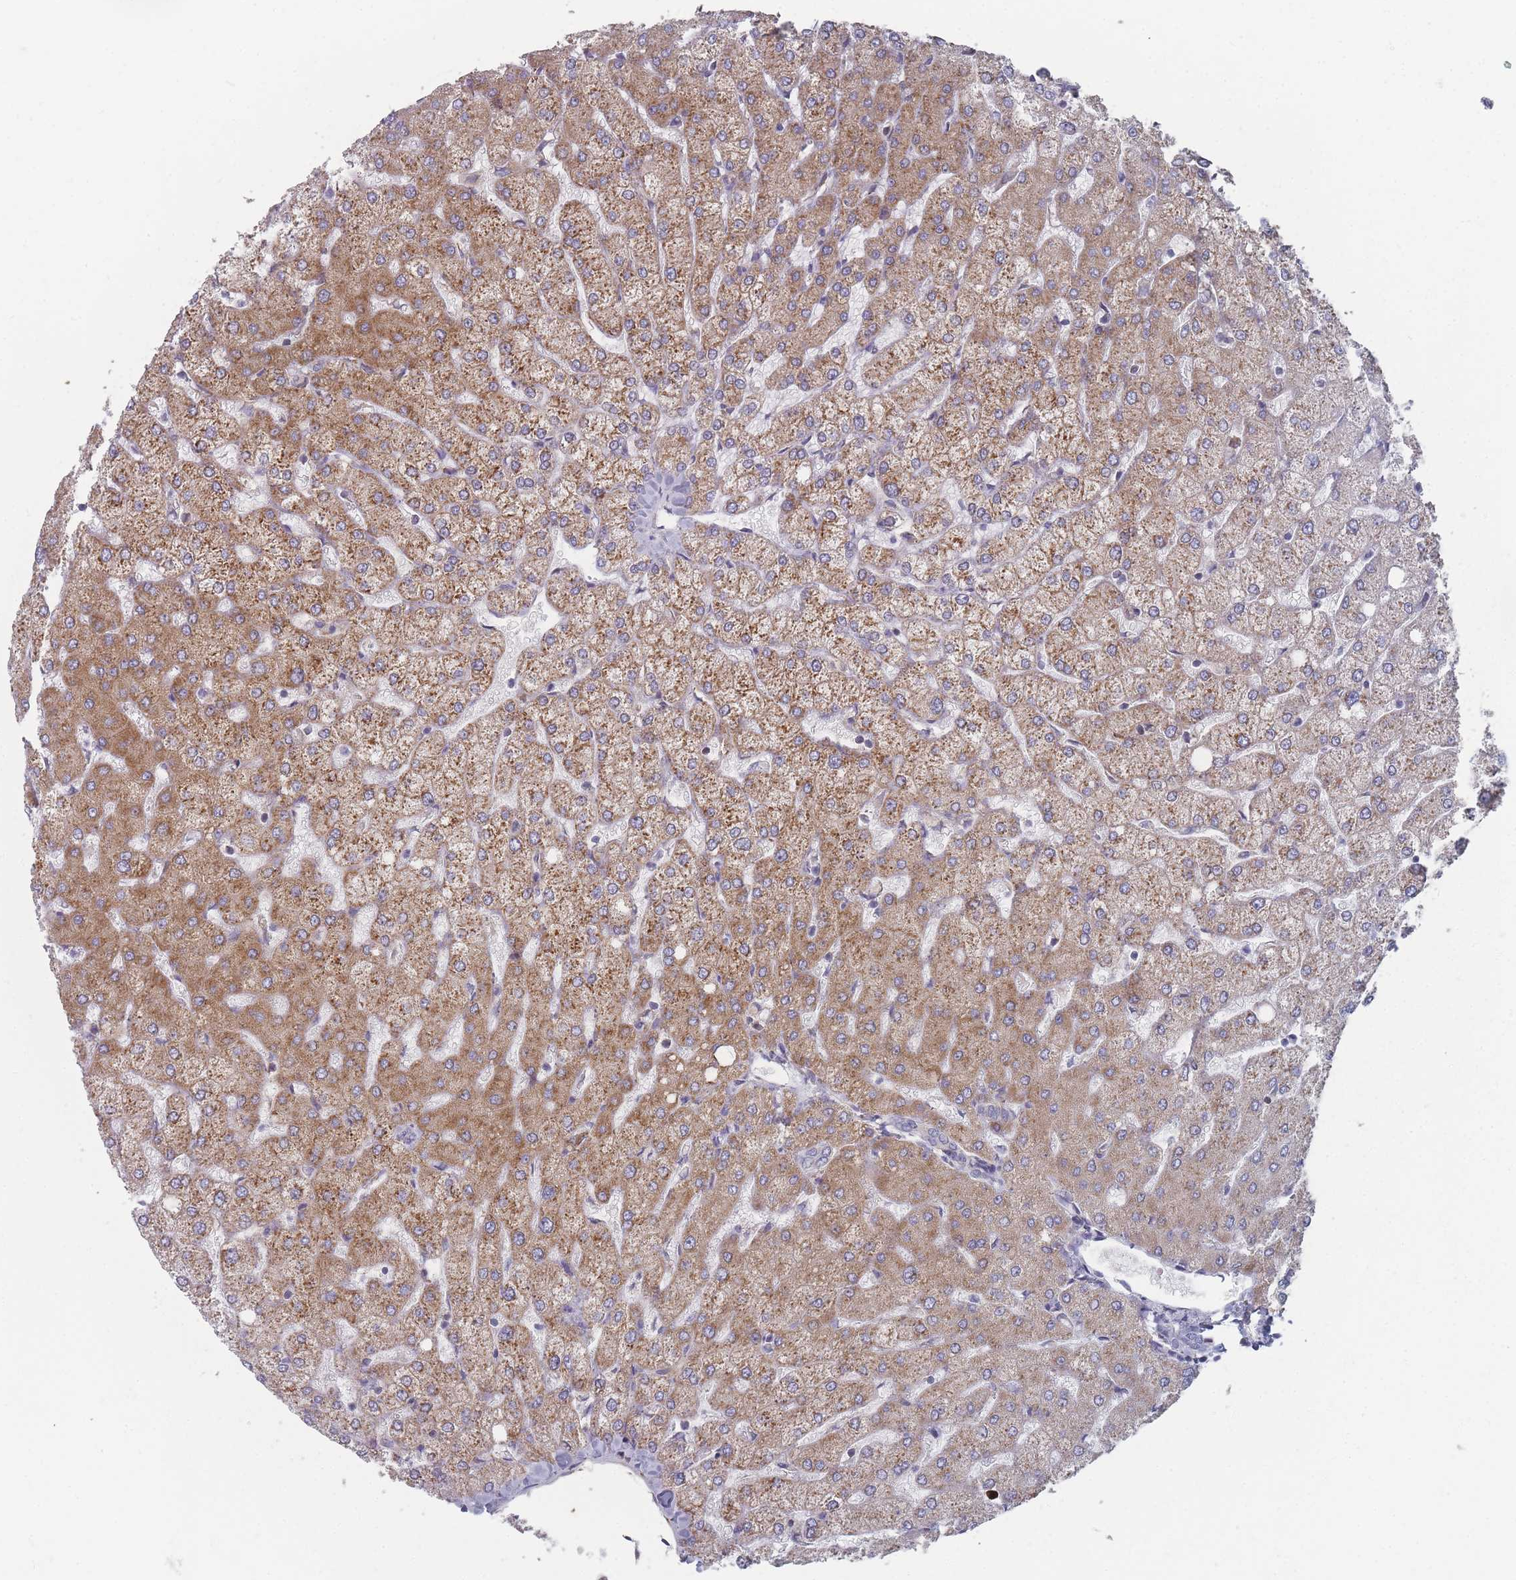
{"staining": {"intensity": "negative", "quantity": "none", "location": "none"}, "tissue": "liver", "cell_type": "Cholangiocytes", "image_type": "normal", "snomed": [{"axis": "morphology", "description": "Normal tissue, NOS"}, {"axis": "topography", "description": "Liver"}], "caption": "This is an IHC histopathology image of benign liver. There is no positivity in cholangiocytes.", "gene": "CACNG5", "patient": {"sex": "female", "age": 54}}